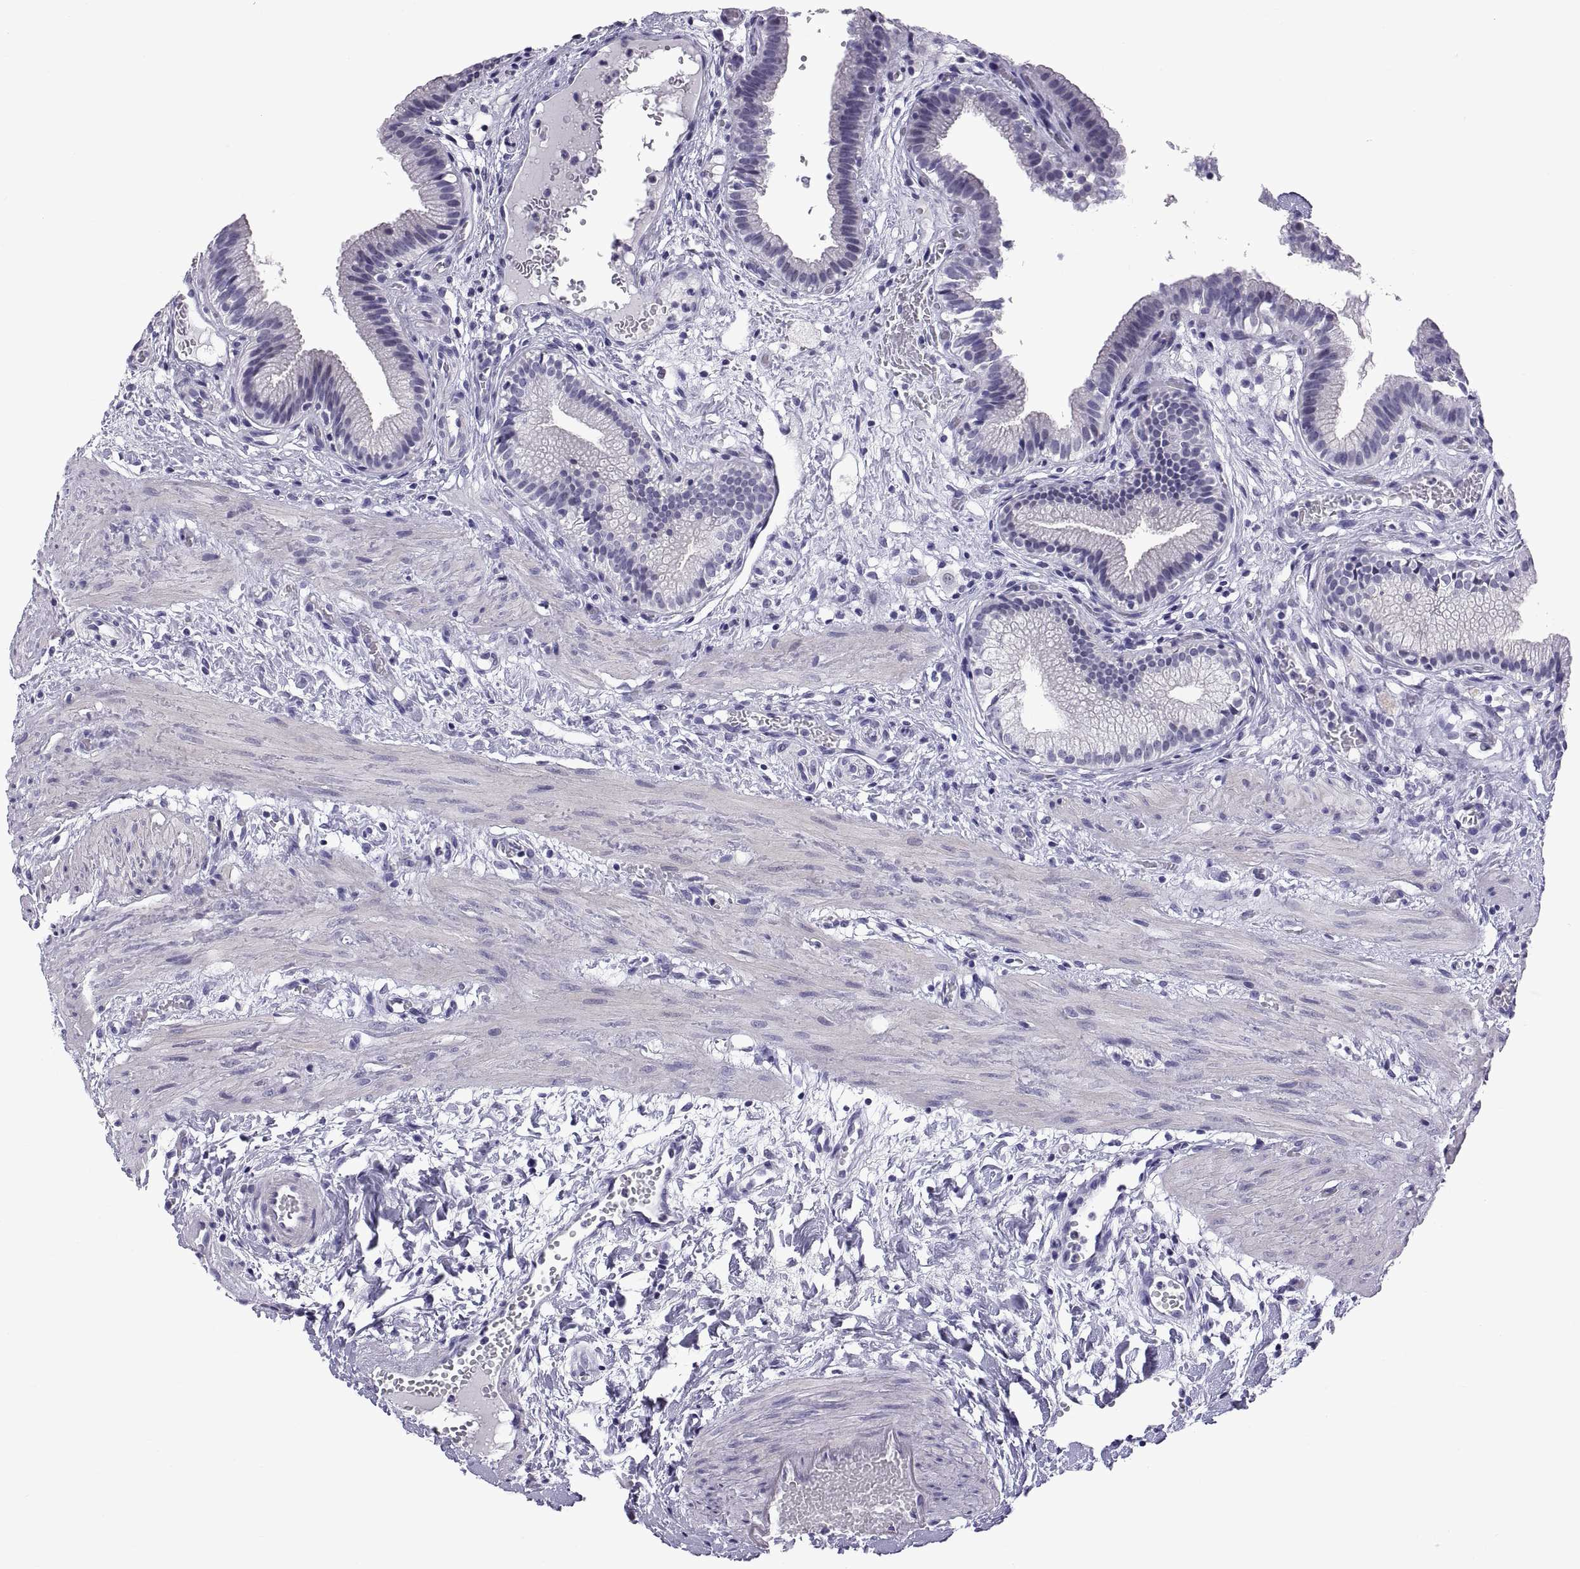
{"staining": {"intensity": "negative", "quantity": "none", "location": "none"}, "tissue": "gallbladder", "cell_type": "Glandular cells", "image_type": "normal", "snomed": [{"axis": "morphology", "description": "Normal tissue, NOS"}, {"axis": "topography", "description": "Gallbladder"}], "caption": "This is a image of immunohistochemistry staining of unremarkable gallbladder, which shows no staining in glandular cells.", "gene": "C3orf22", "patient": {"sex": "female", "age": 24}}